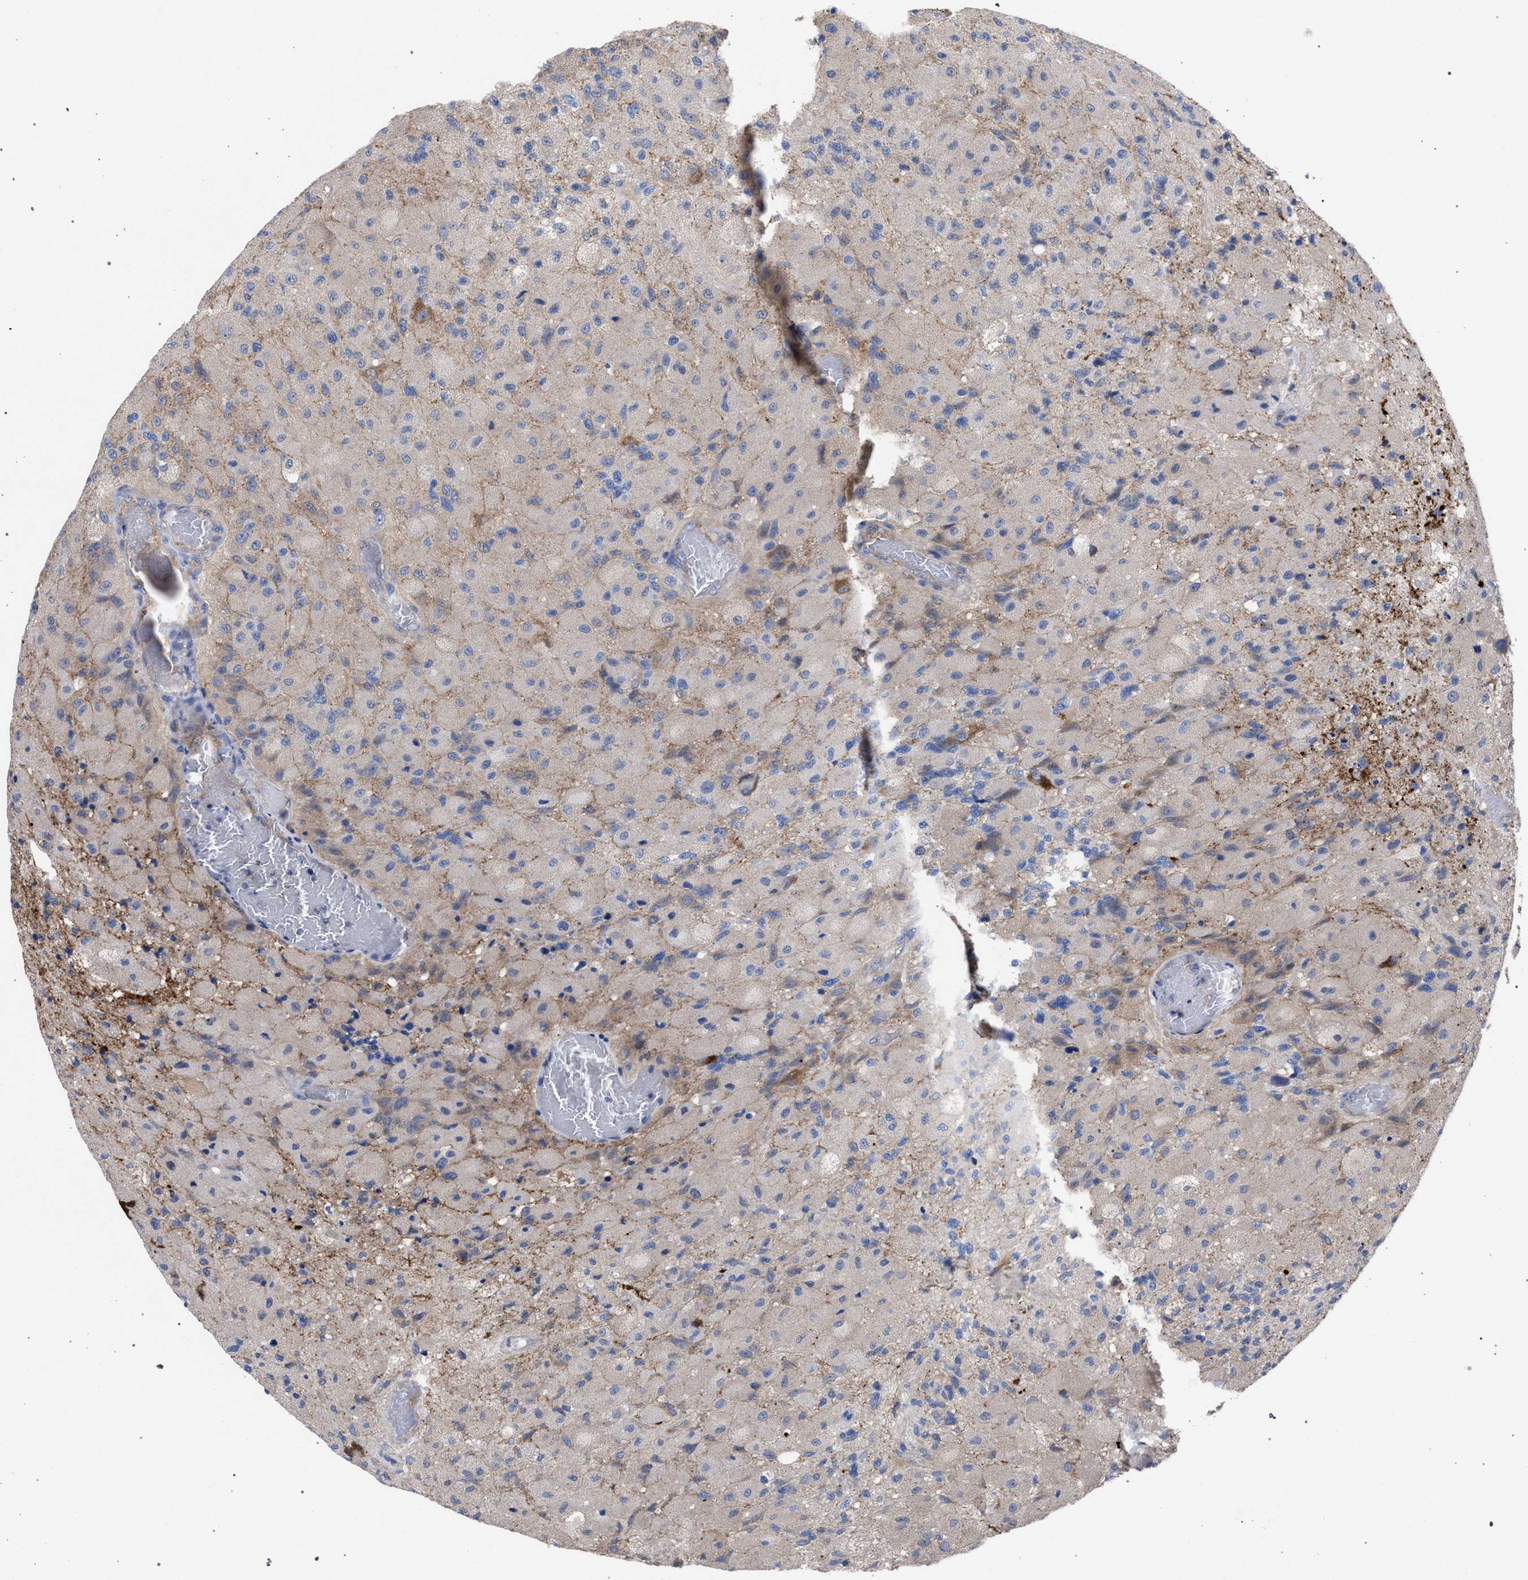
{"staining": {"intensity": "negative", "quantity": "none", "location": "none"}, "tissue": "glioma", "cell_type": "Tumor cells", "image_type": "cancer", "snomed": [{"axis": "morphology", "description": "Normal tissue, NOS"}, {"axis": "morphology", "description": "Glioma, malignant, High grade"}, {"axis": "topography", "description": "Cerebral cortex"}], "caption": "Protein analysis of malignant high-grade glioma shows no significant positivity in tumor cells. The staining is performed using DAB brown chromogen with nuclei counter-stained in using hematoxylin.", "gene": "GMPR", "patient": {"sex": "male", "age": 77}}